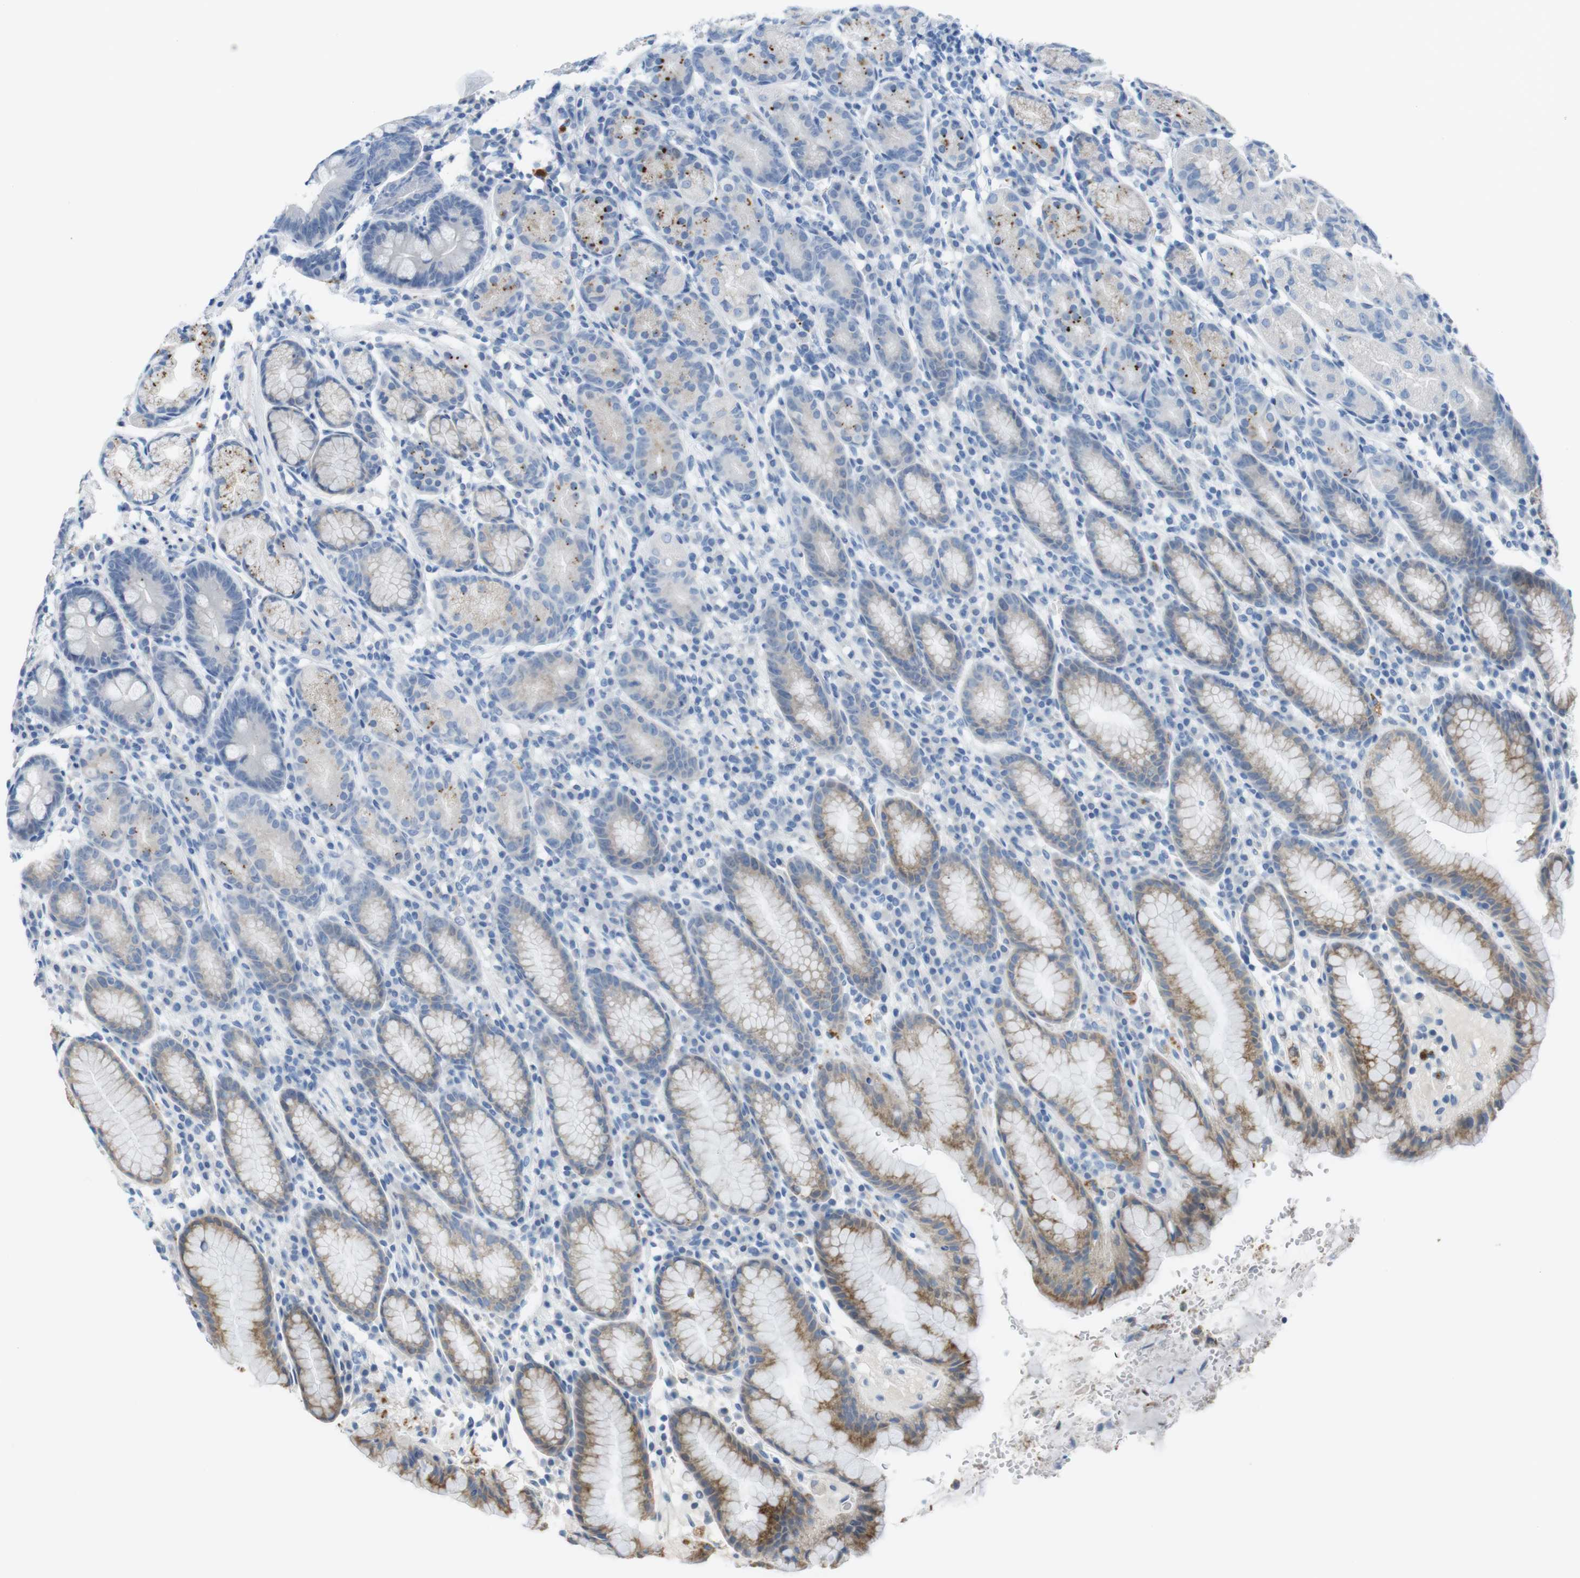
{"staining": {"intensity": "moderate", "quantity": "<25%", "location": "cytoplasmic/membranous"}, "tissue": "stomach", "cell_type": "Glandular cells", "image_type": "normal", "snomed": [{"axis": "morphology", "description": "Normal tissue, NOS"}, {"axis": "topography", "description": "Stomach, lower"}], "caption": "High-power microscopy captured an immunohistochemistry (IHC) micrograph of benign stomach, revealing moderate cytoplasmic/membranous positivity in approximately <25% of glandular cells.", "gene": "YIPF1", "patient": {"sex": "male", "age": 52}}